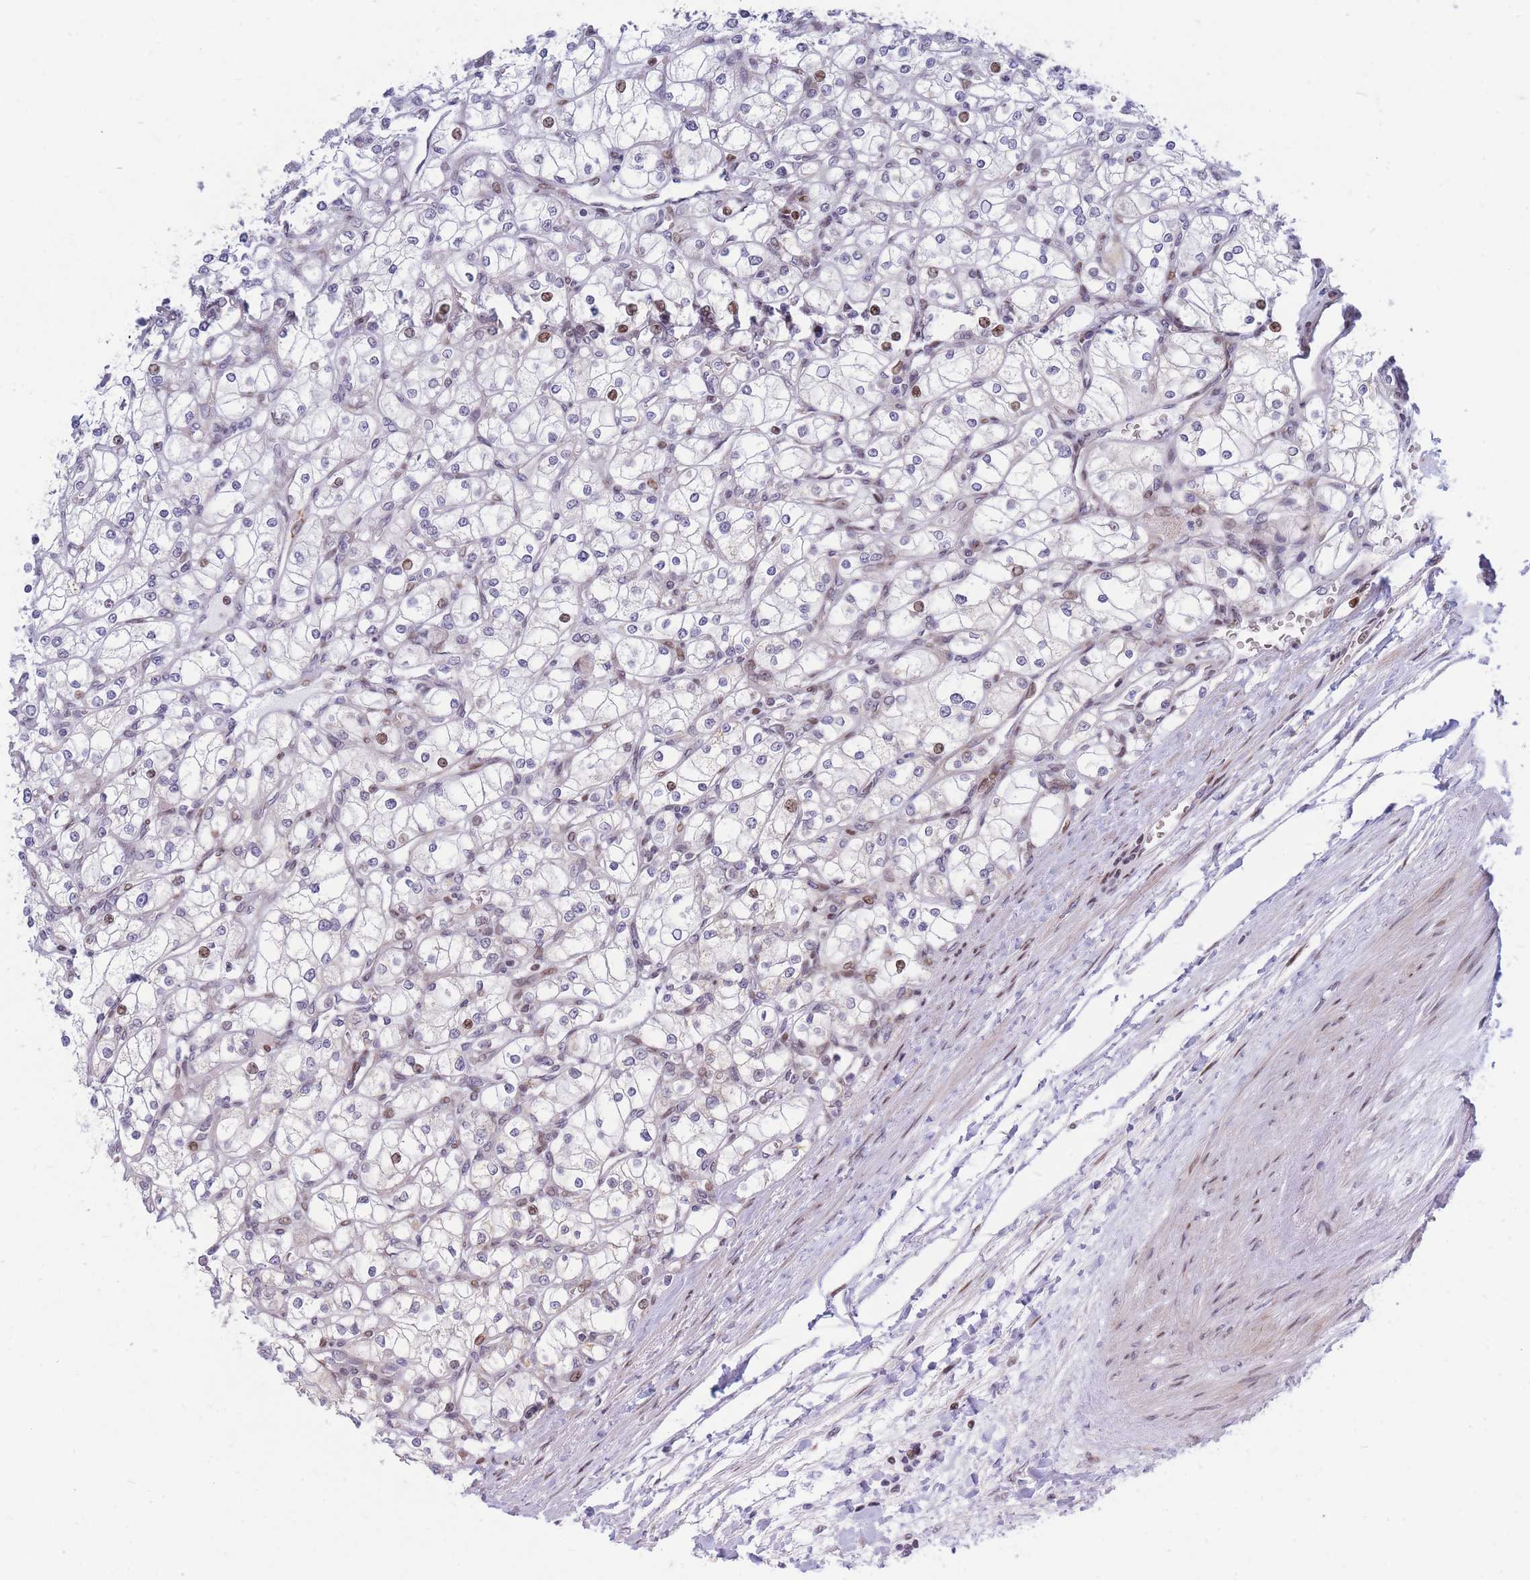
{"staining": {"intensity": "moderate", "quantity": "<25%", "location": "nuclear"}, "tissue": "renal cancer", "cell_type": "Tumor cells", "image_type": "cancer", "snomed": [{"axis": "morphology", "description": "Adenocarcinoma, NOS"}, {"axis": "topography", "description": "Kidney"}], "caption": "Moderate nuclear staining for a protein is identified in about <25% of tumor cells of renal adenocarcinoma using immunohistochemistry.", "gene": "MOB4", "patient": {"sex": "male", "age": 80}}